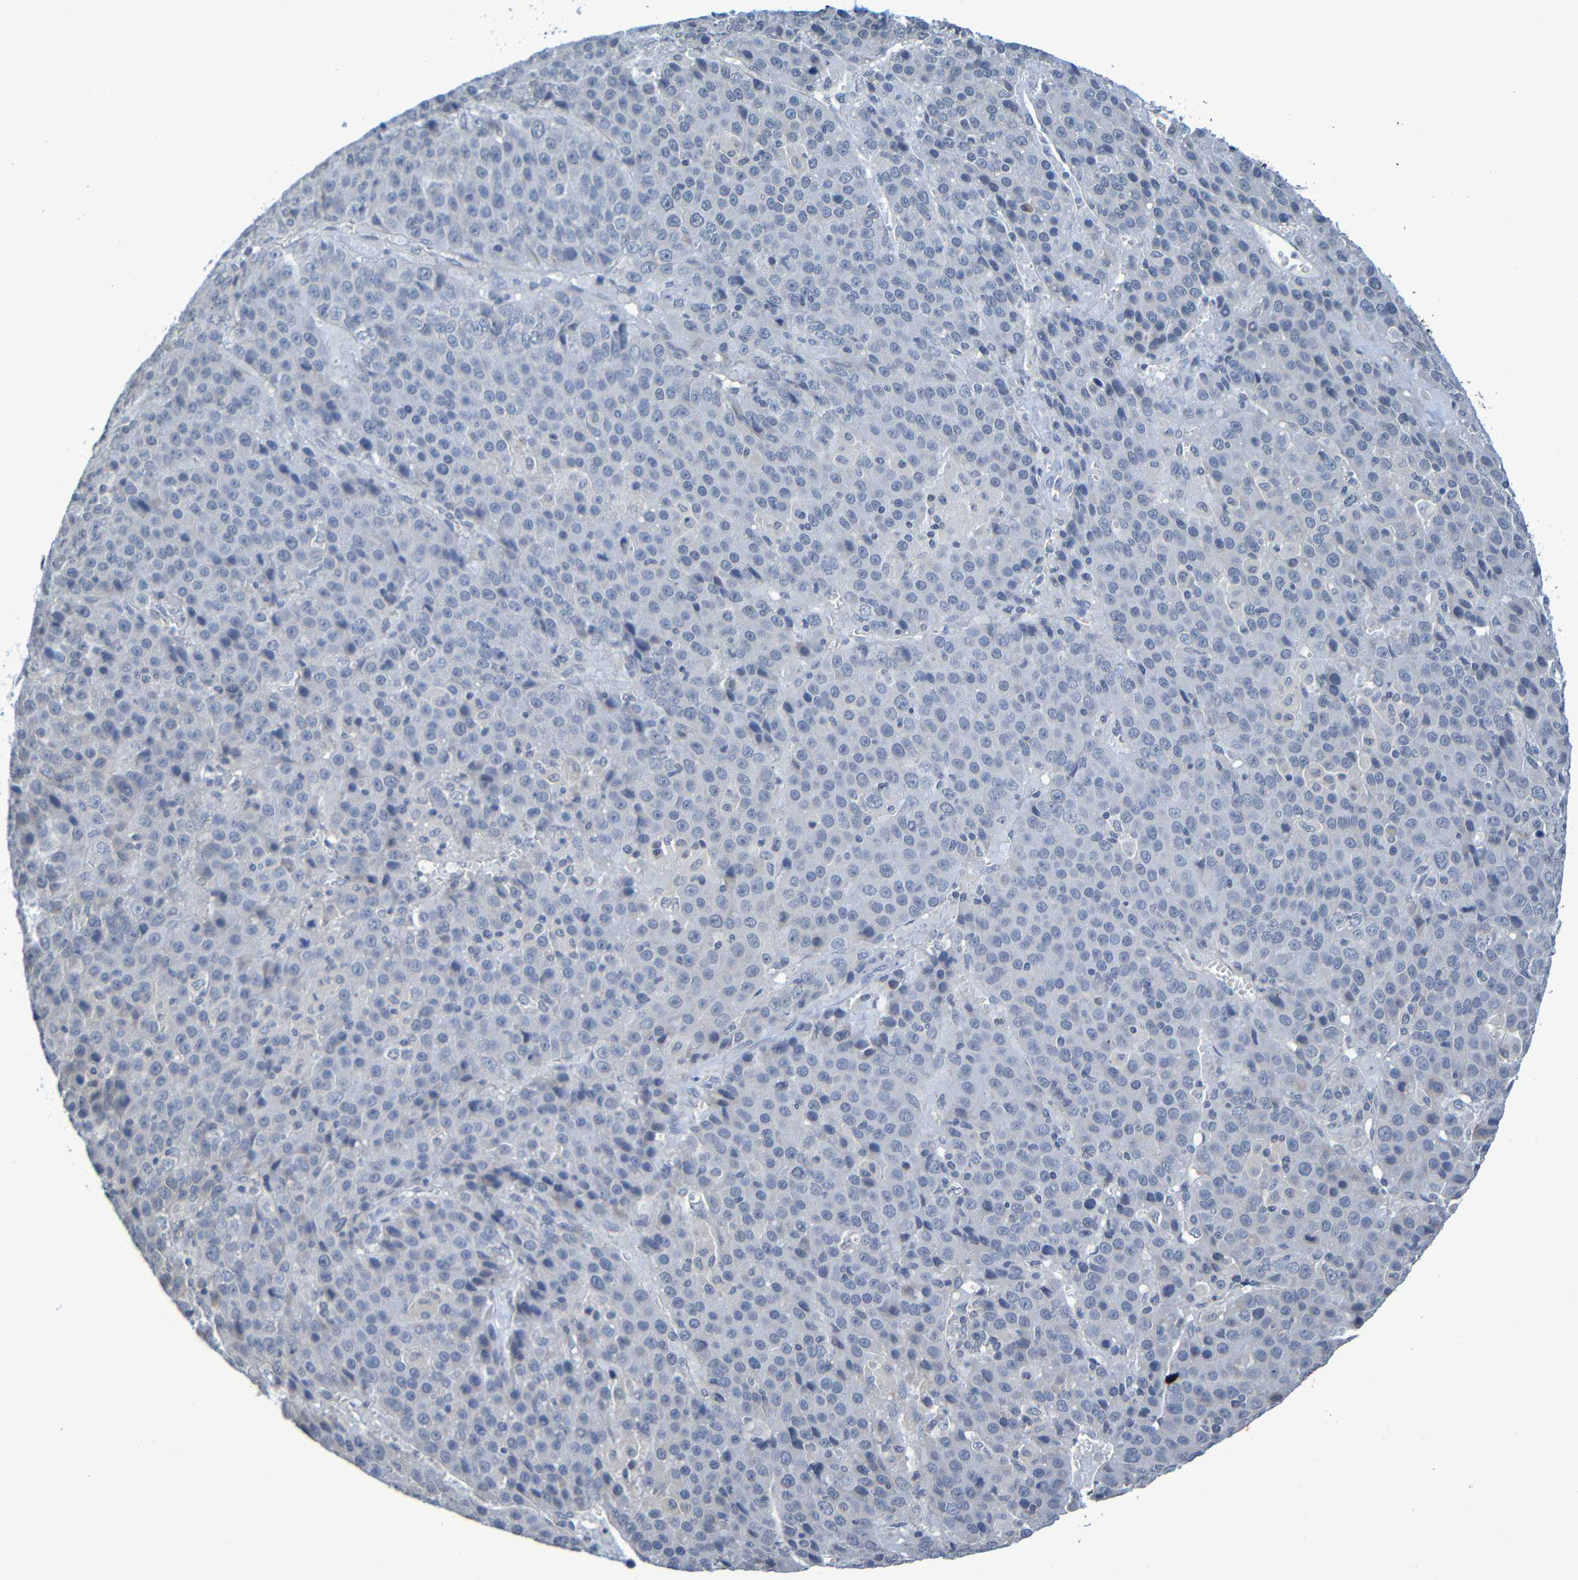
{"staining": {"intensity": "negative", "quantity": "none", "location": "none"}, "tissue": "liver cancer", "cell_type": "Tumor cells", "image_type": "cancer", "snomed": [{"axis": "morphology", "description": "Carcinoma, Hepatocellular, NOS"}, {"axis": "topography", "description": "Liver"}], "caption": "Human liver hepatocellular carcinoma stained for a protein using IHC shows no staining in tumor cells.", "gene": "C3AR1", "patient": {"sex": "female", "age": 53}}